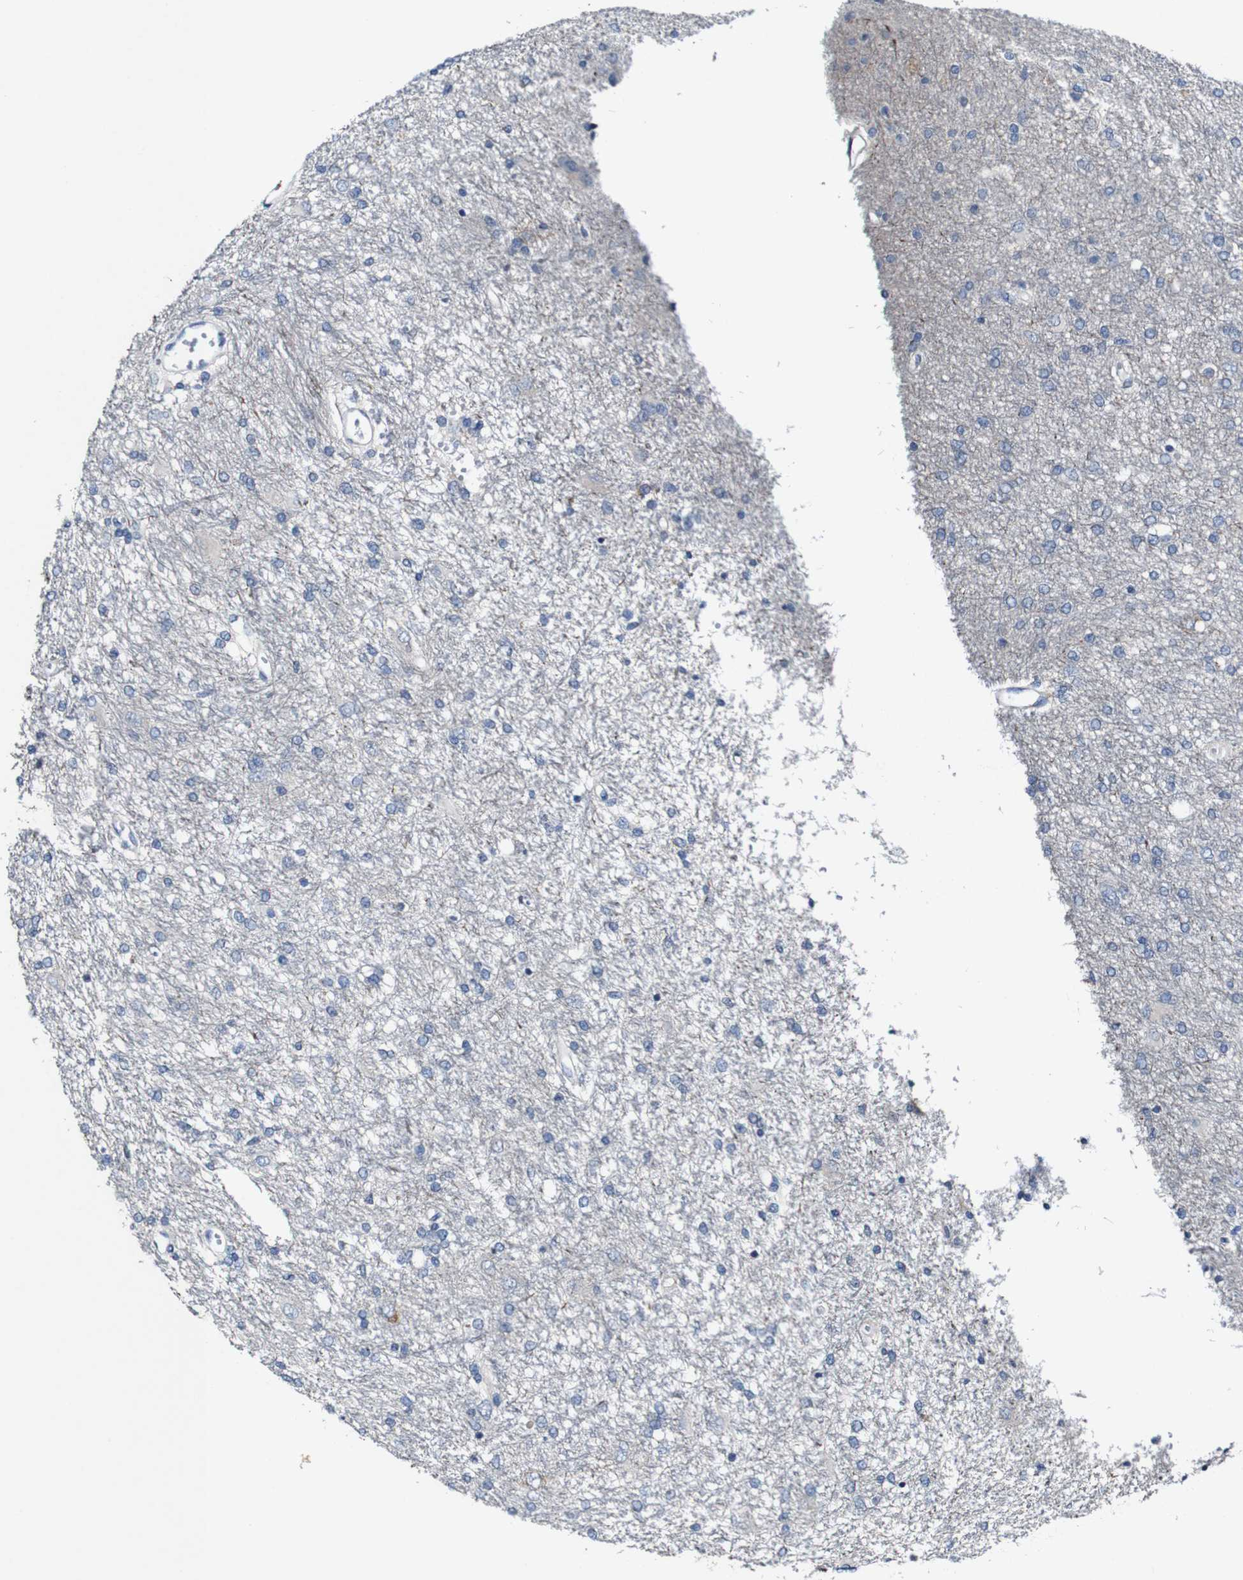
{"staining": {"intensity": "negative", "quantity": "none", "location": "none"}, "tissue": "glioma", "cell_type": "Tumor cells", "image_type": "cancer", "snomed": [{"axis": "morphology", "description": "Glioma, malignant, High grade"}, {"axis": "topography", "description": "Brain"}], "caption": "An image of malignant glioma (high-grade) stained for a protein shows no brown staining in tumor cells.", "gene": "GRAMD1A", "patient": {"sex": "female", "age": 59}}